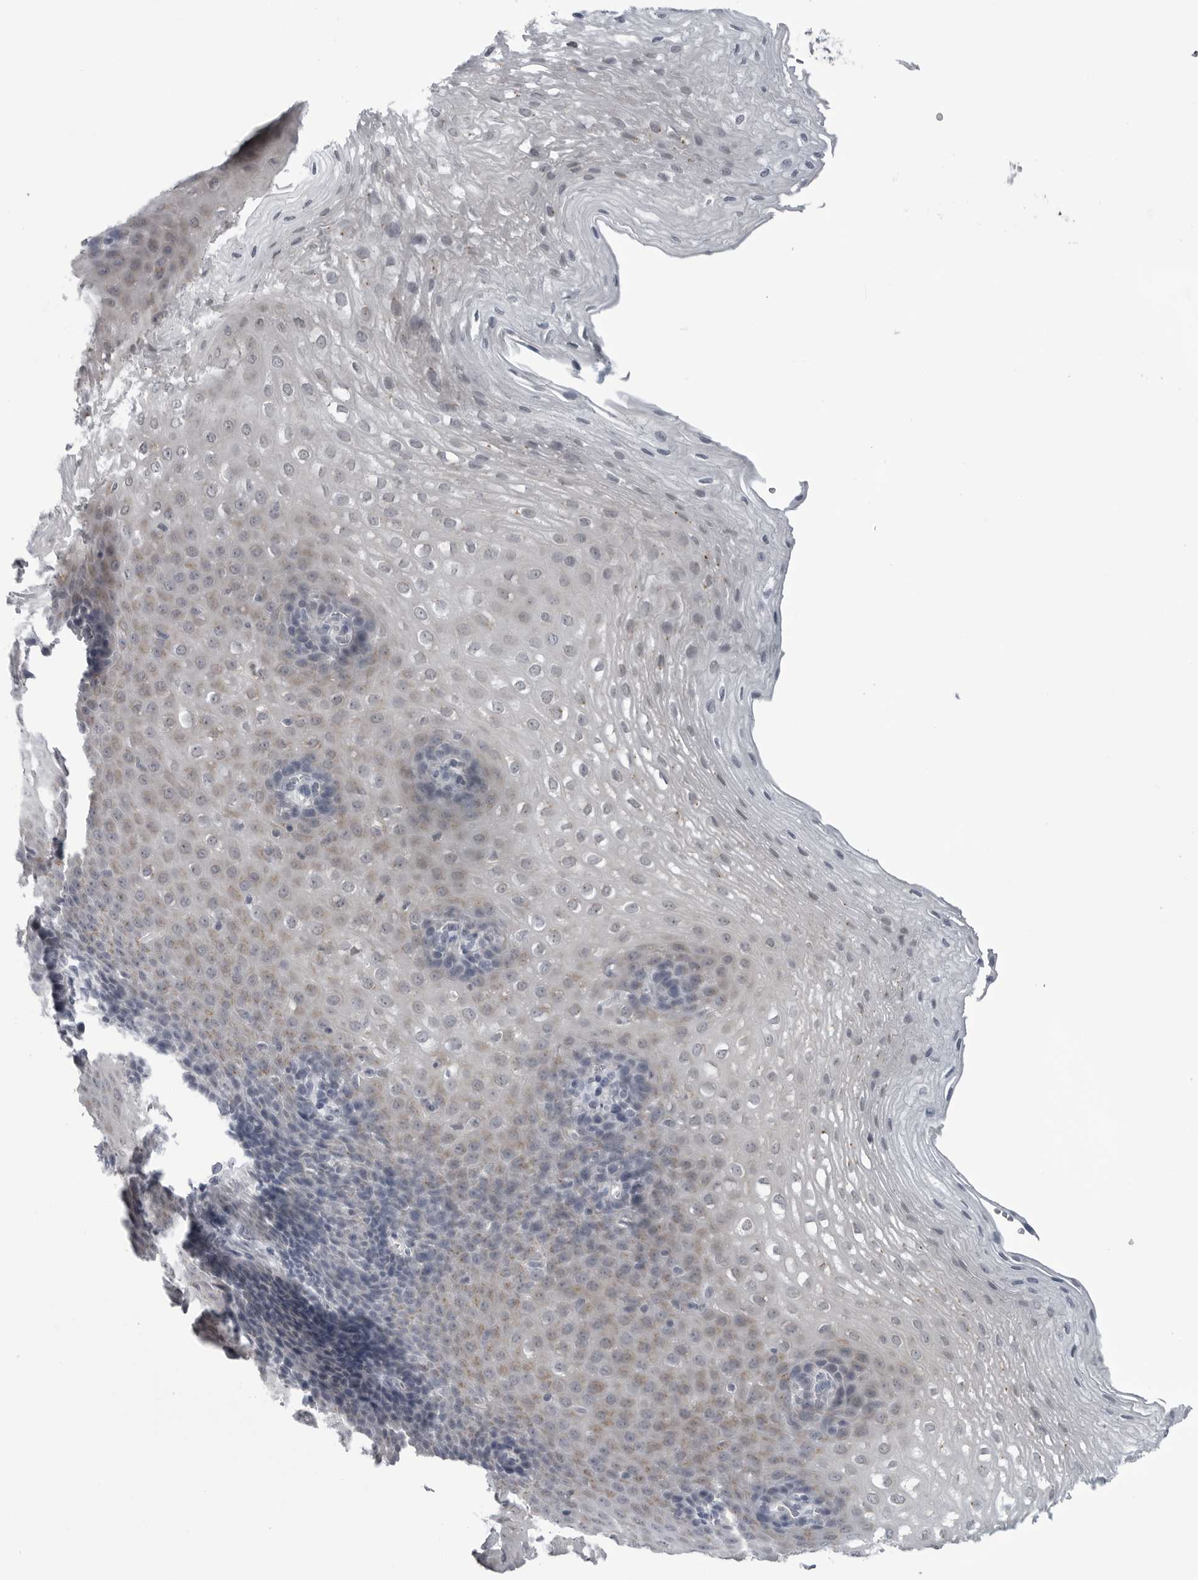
{"staining": {"intensity": "weak", "quantity": "<25%", "location": "cytoplasmic/membranous"}, "tissue": "esophagus", "cell_type": "Squamous epithelial cells", "image_type": "normal", "snomed": [{"axis": "morphology", "description": "Normal tissue, NOS"}, {"axis": "topography", "description": "Esophagus"}], "caption": "High power microscopy photomicrograph of an immunohistochemistry (IHC) histopathology image of benign esophagus, revealing no significant positivity in squamous epithelial cells. The staining is performed using DAB (3,3'-diaminobenzidine) brown chromogen with nuclei counter-stained in using hematoxylin.", "gene": "MYOC", "patient": {"sex": "female", "age": 66}}